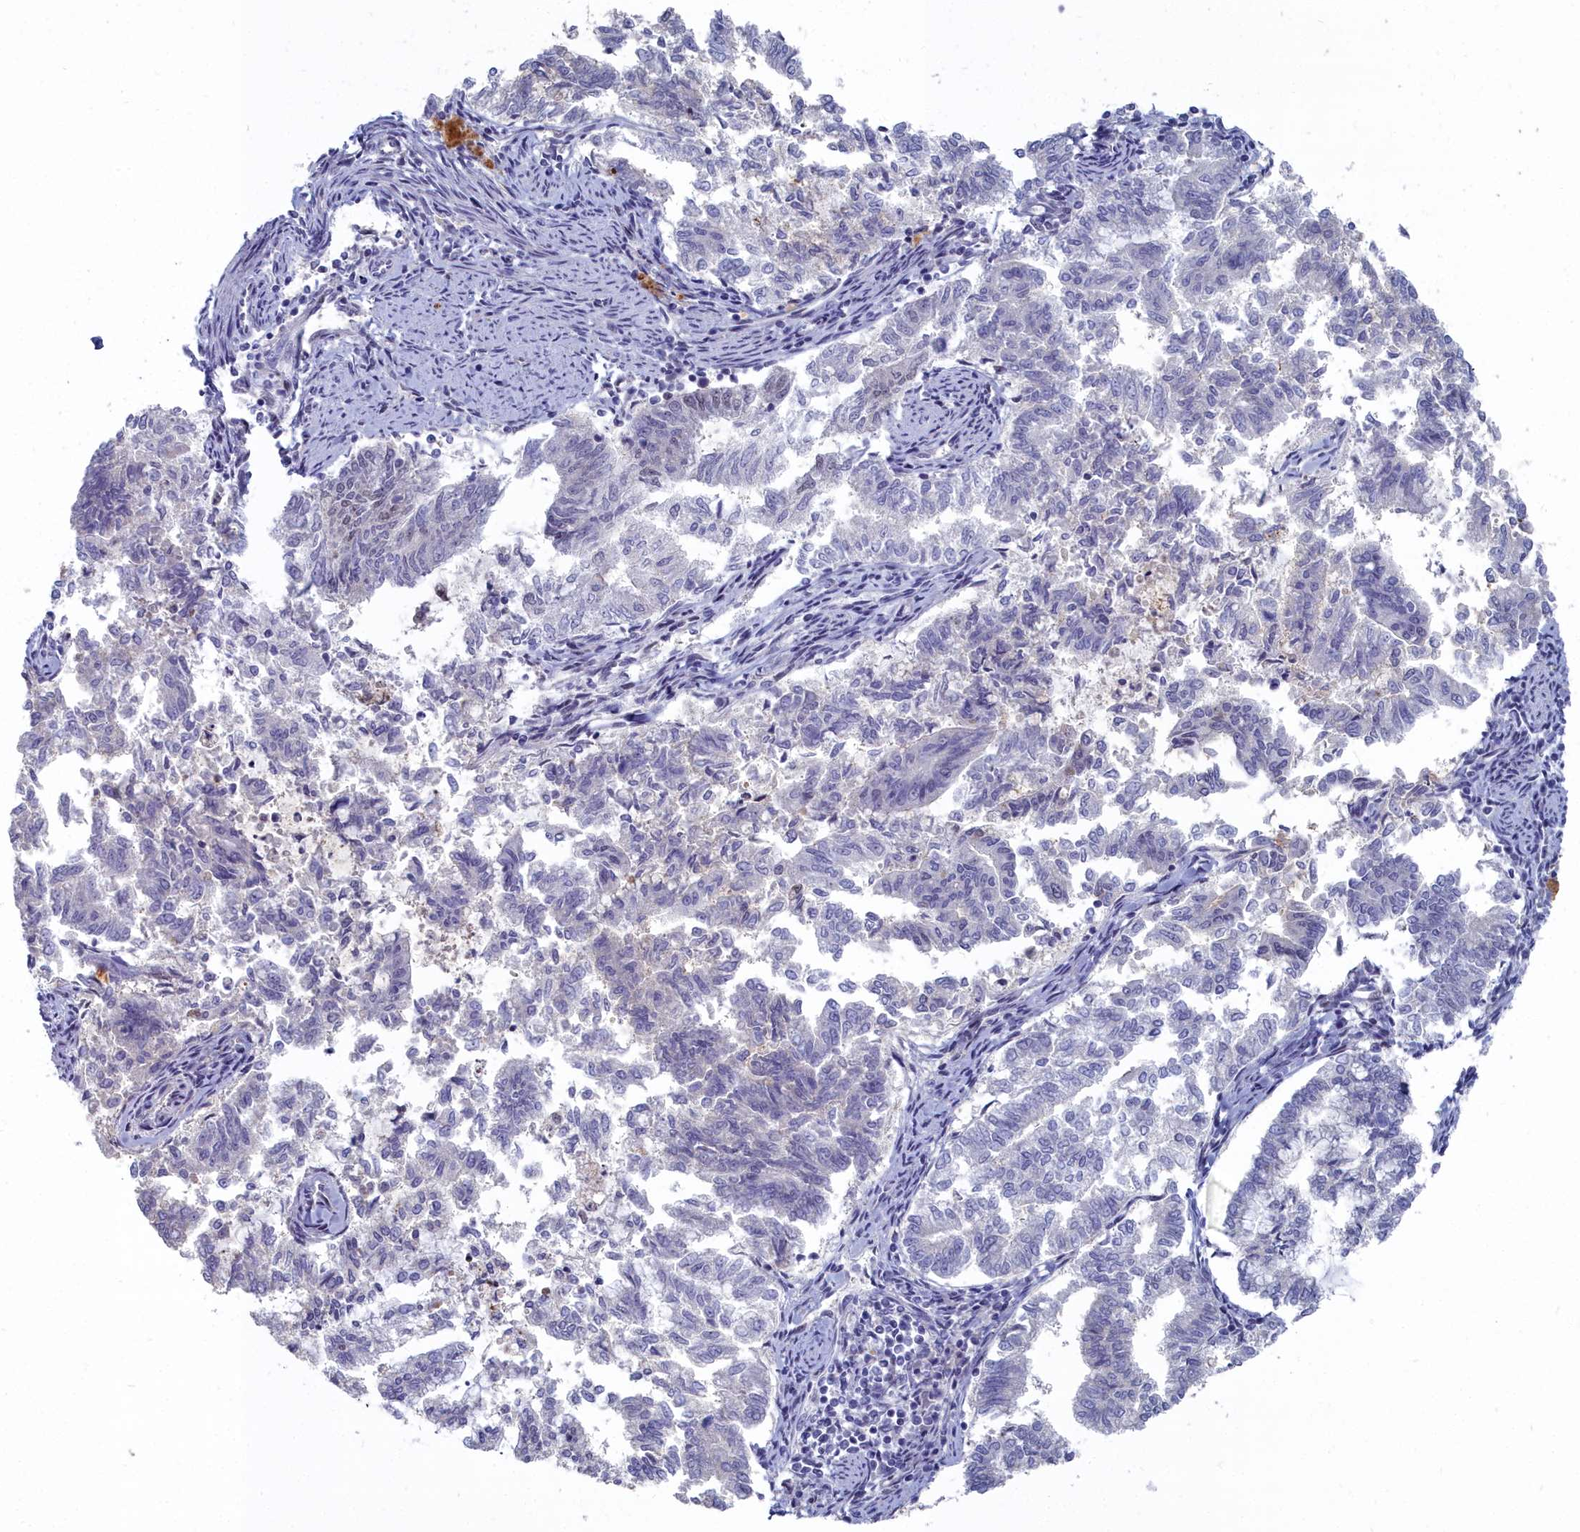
{"staining": {"intensity": "negative", "quantity": "none", "location": "none"}, "tissue": "endometrial cancer", "cell_type": "Tumor cells", "image_type": "cancer", "snomed": [{"axis": "morphology", "description": "Adenocarcinoma, NOS"}, {"axis": "topography", "description": "Endometrium"}], "caption": "Immunohistochemistry (IHC) histopathology image of neoplastic tissue: endometrial adenocarcinoma stained with DAB demonstrates no significant protein positivity in tumor cells.", "gene": "RPS27A", "patient": {"sex": "female", "age": 79}}